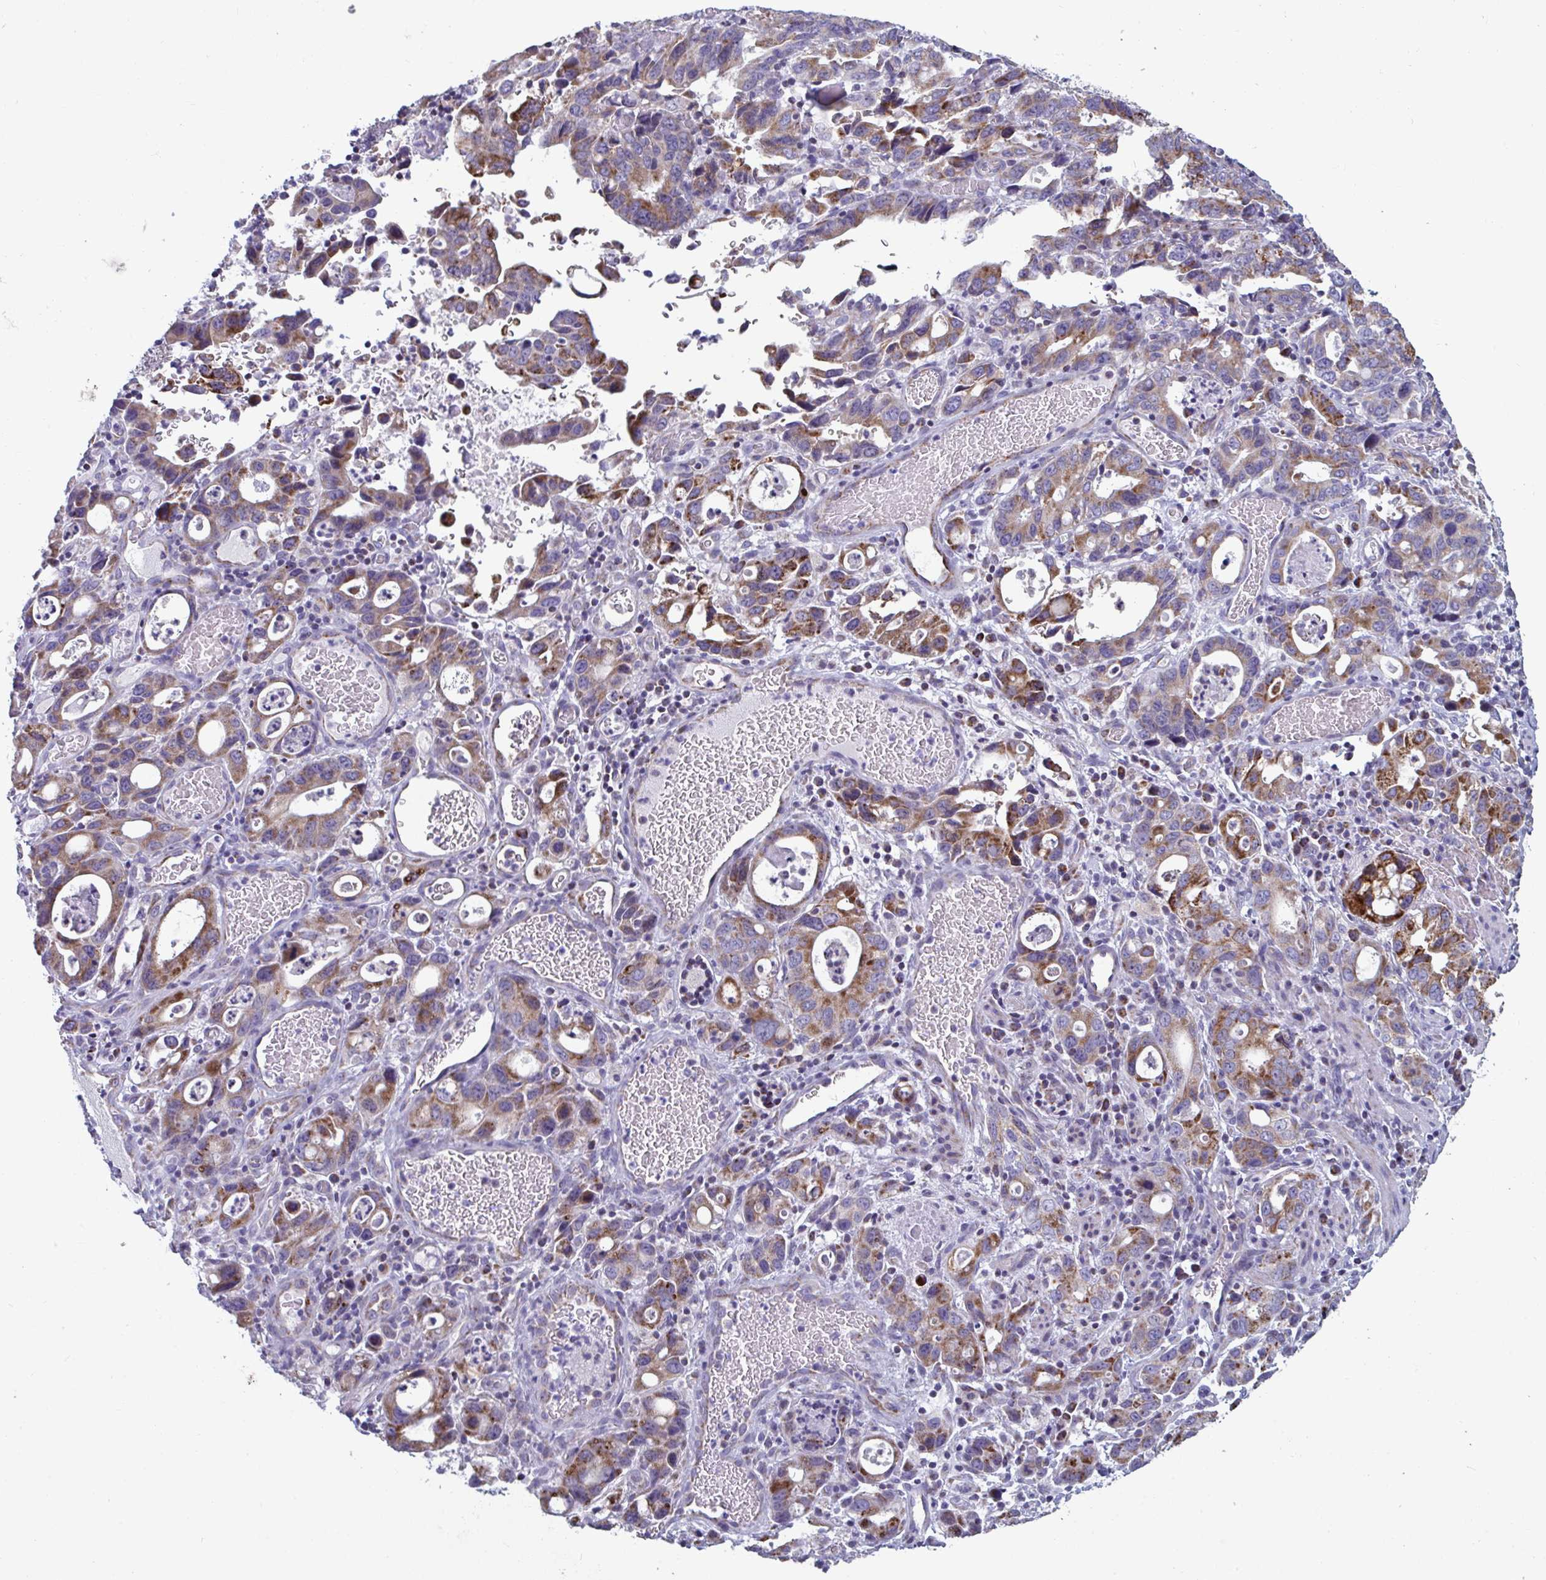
{"staining": {"intensity": "moderate", "quantity": ">75%", "location": "cytoplasmic/membranous"}, "tissue": "stomach cancer", "cell_type": "Tumor cells", "image_type": "cancer", "snomed": [{"axis": "morphology", "description": "Adenocarcinoma, NOS"}, {"axis": "topography", "description": "Stomach, upper"}], "caption": "Protein staining reveals moderate cytoplasmic/membranous positivity in about >75% of tumor cells in adenocarcinoma (stomach).", "gene": "BCAT2", "patient": {"sex": "male", "age": 74}}